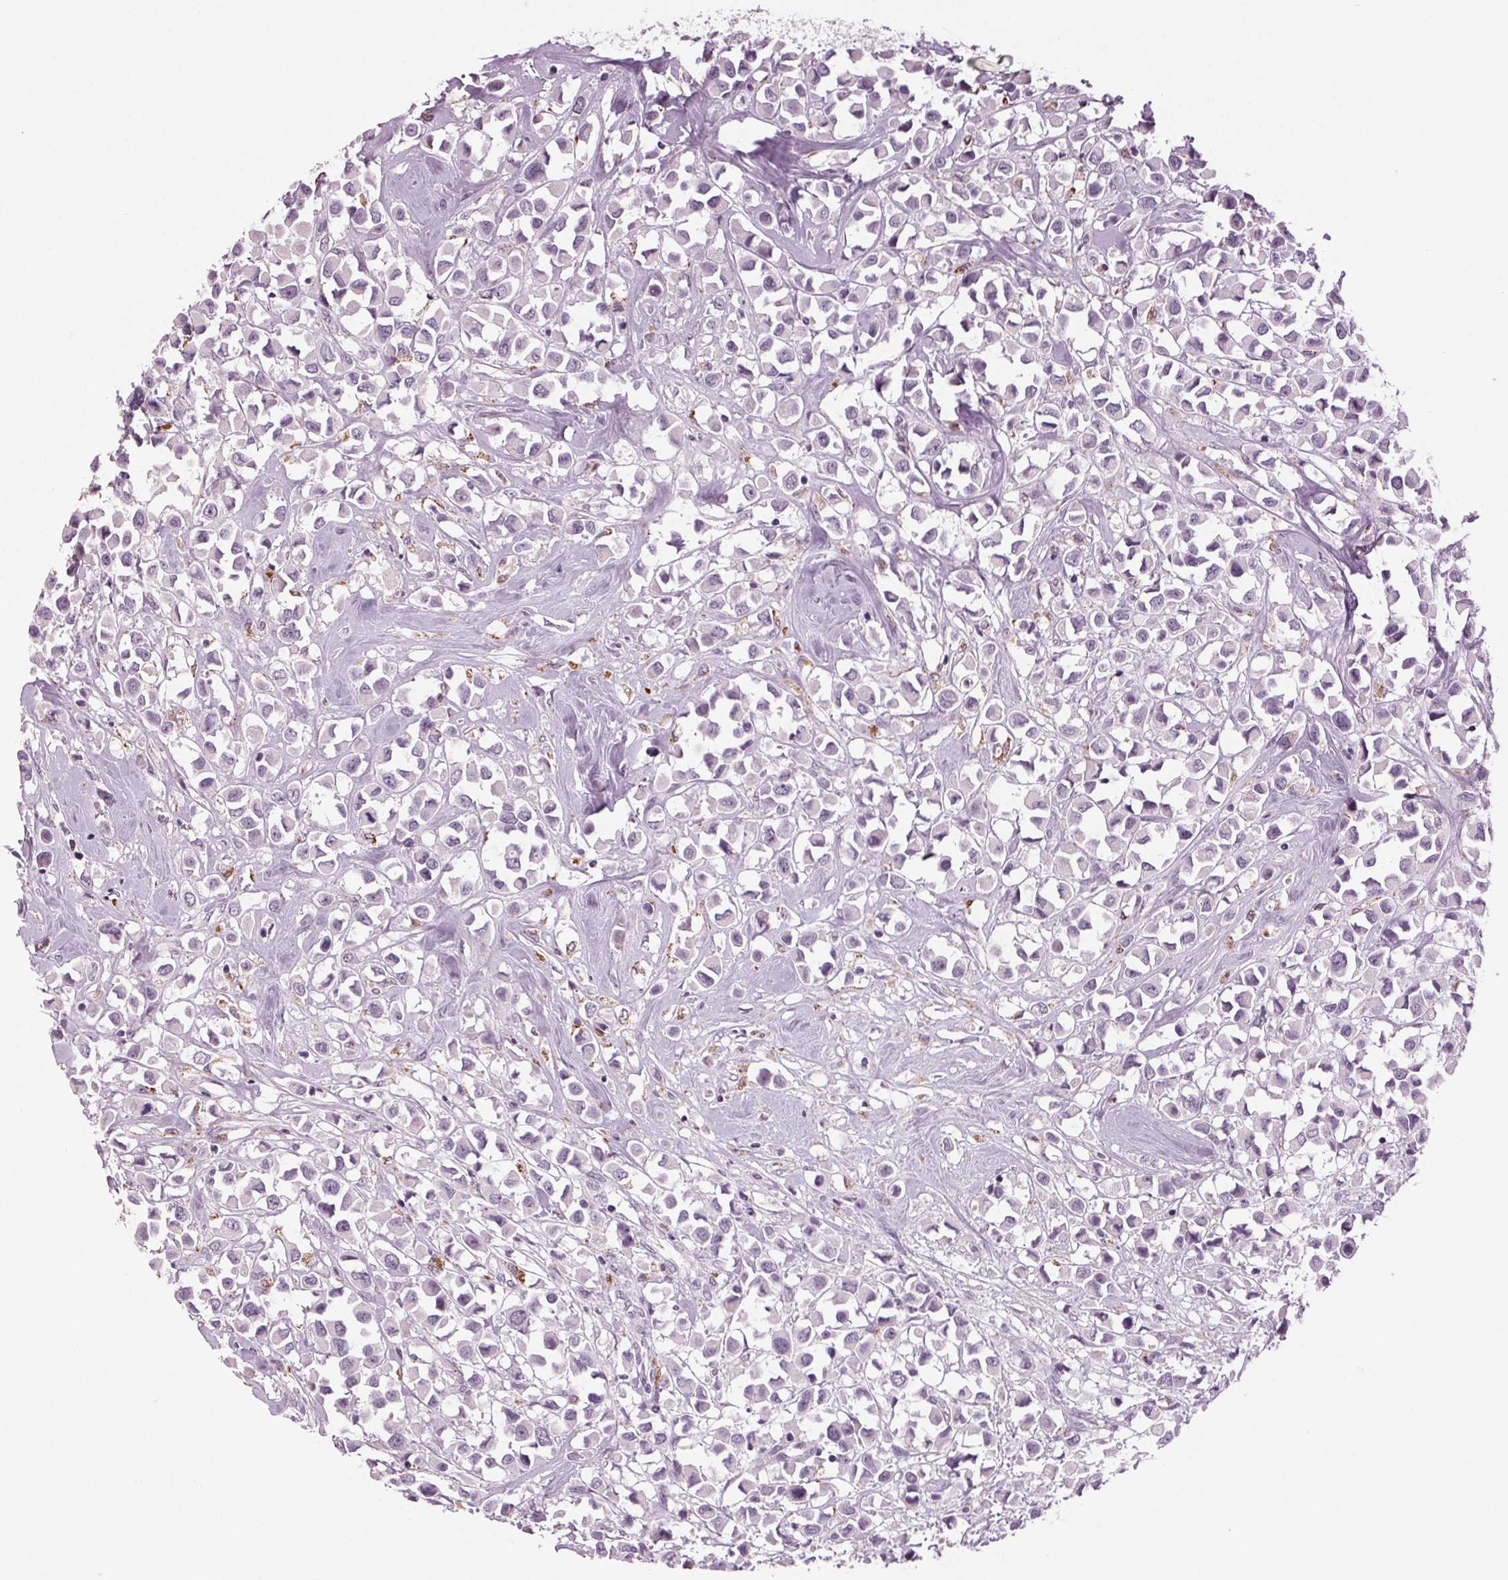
{"staining": {"intensity": "negative", "quantity": "none", "location": "none"}, "tissue": "breast cancer", "cell_type": "Tumor cells", "image_type": "cancer", "snomed": [{"axis": "morphology", "description": "Duct carcinoma"}, {"axis": "topography", "description": "Breast"}], "caption": "High magnification brightfield microscopy of breast invasive ductal carcinoma stained with DAB (brown) and counterstained with hematoxylin (blue): tumor cells show no significant staining. (Stains: DAB immunohistochemistry (IHC) with hematoxylin counter stain, Microscopy: brightfield microscopy at high magnification).", "gene": "DNAH12", "patient": {"sex": "female", "age": 61}}